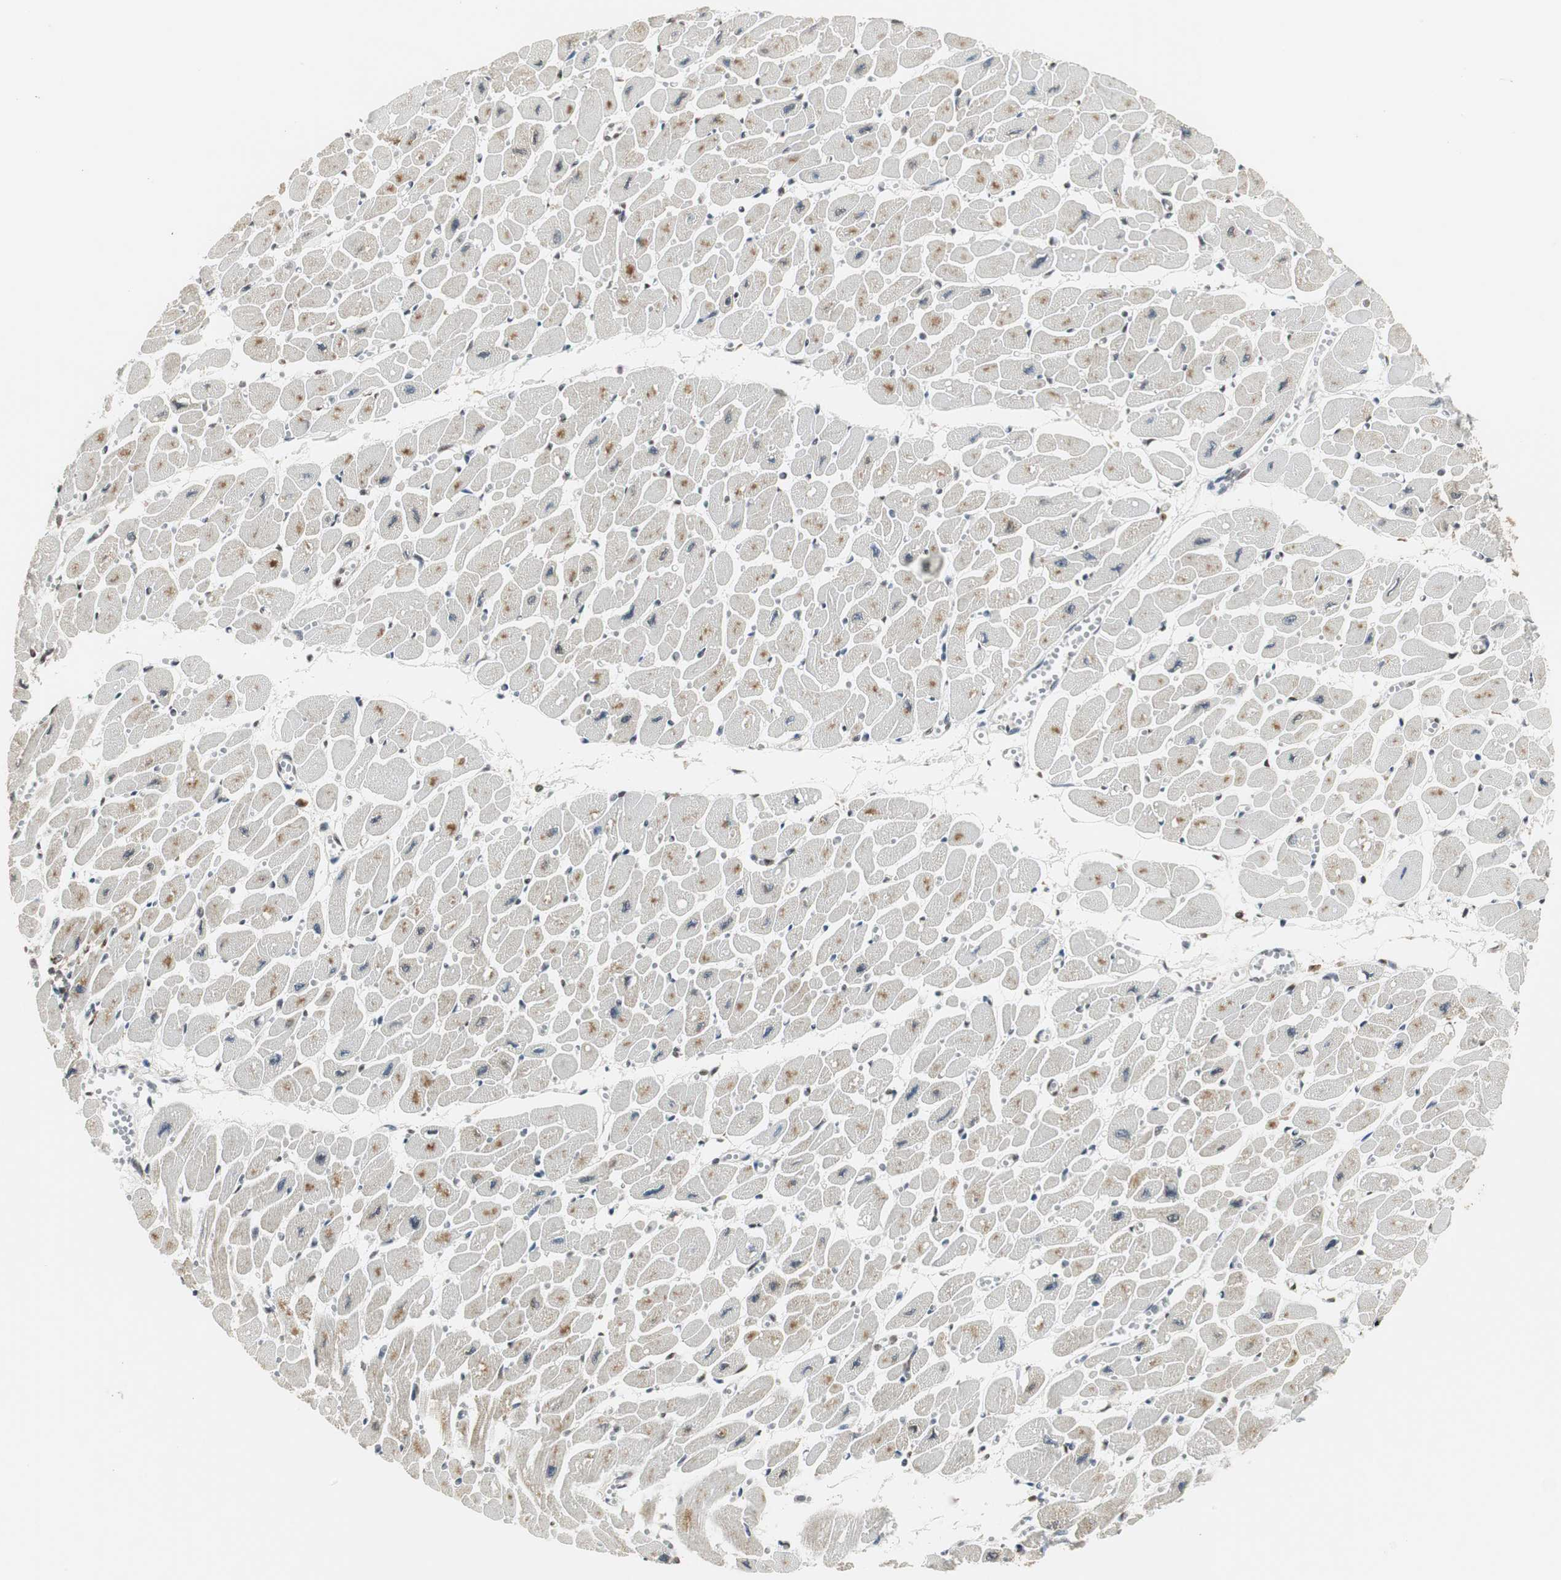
{"staining": {"intensity": "weak", "quantity": "<25%", "location": "cytoplasmic/membranous"}, "tissue": "heart muscle", "cell_type": "Cardiomyocytes", "image_type": "normal", "snomed": [{"axis": "morphology", "description": "Normal tissue, NOS"}, {"axis": "topography", "description": "Heart"}], "caption": "This is an IHC photomicrograph of unremarkable human heart muscle. There is no staining in cardiomyocytes.", "gene": "CCT5", "patient": {"sex": "female", "age": 54}}